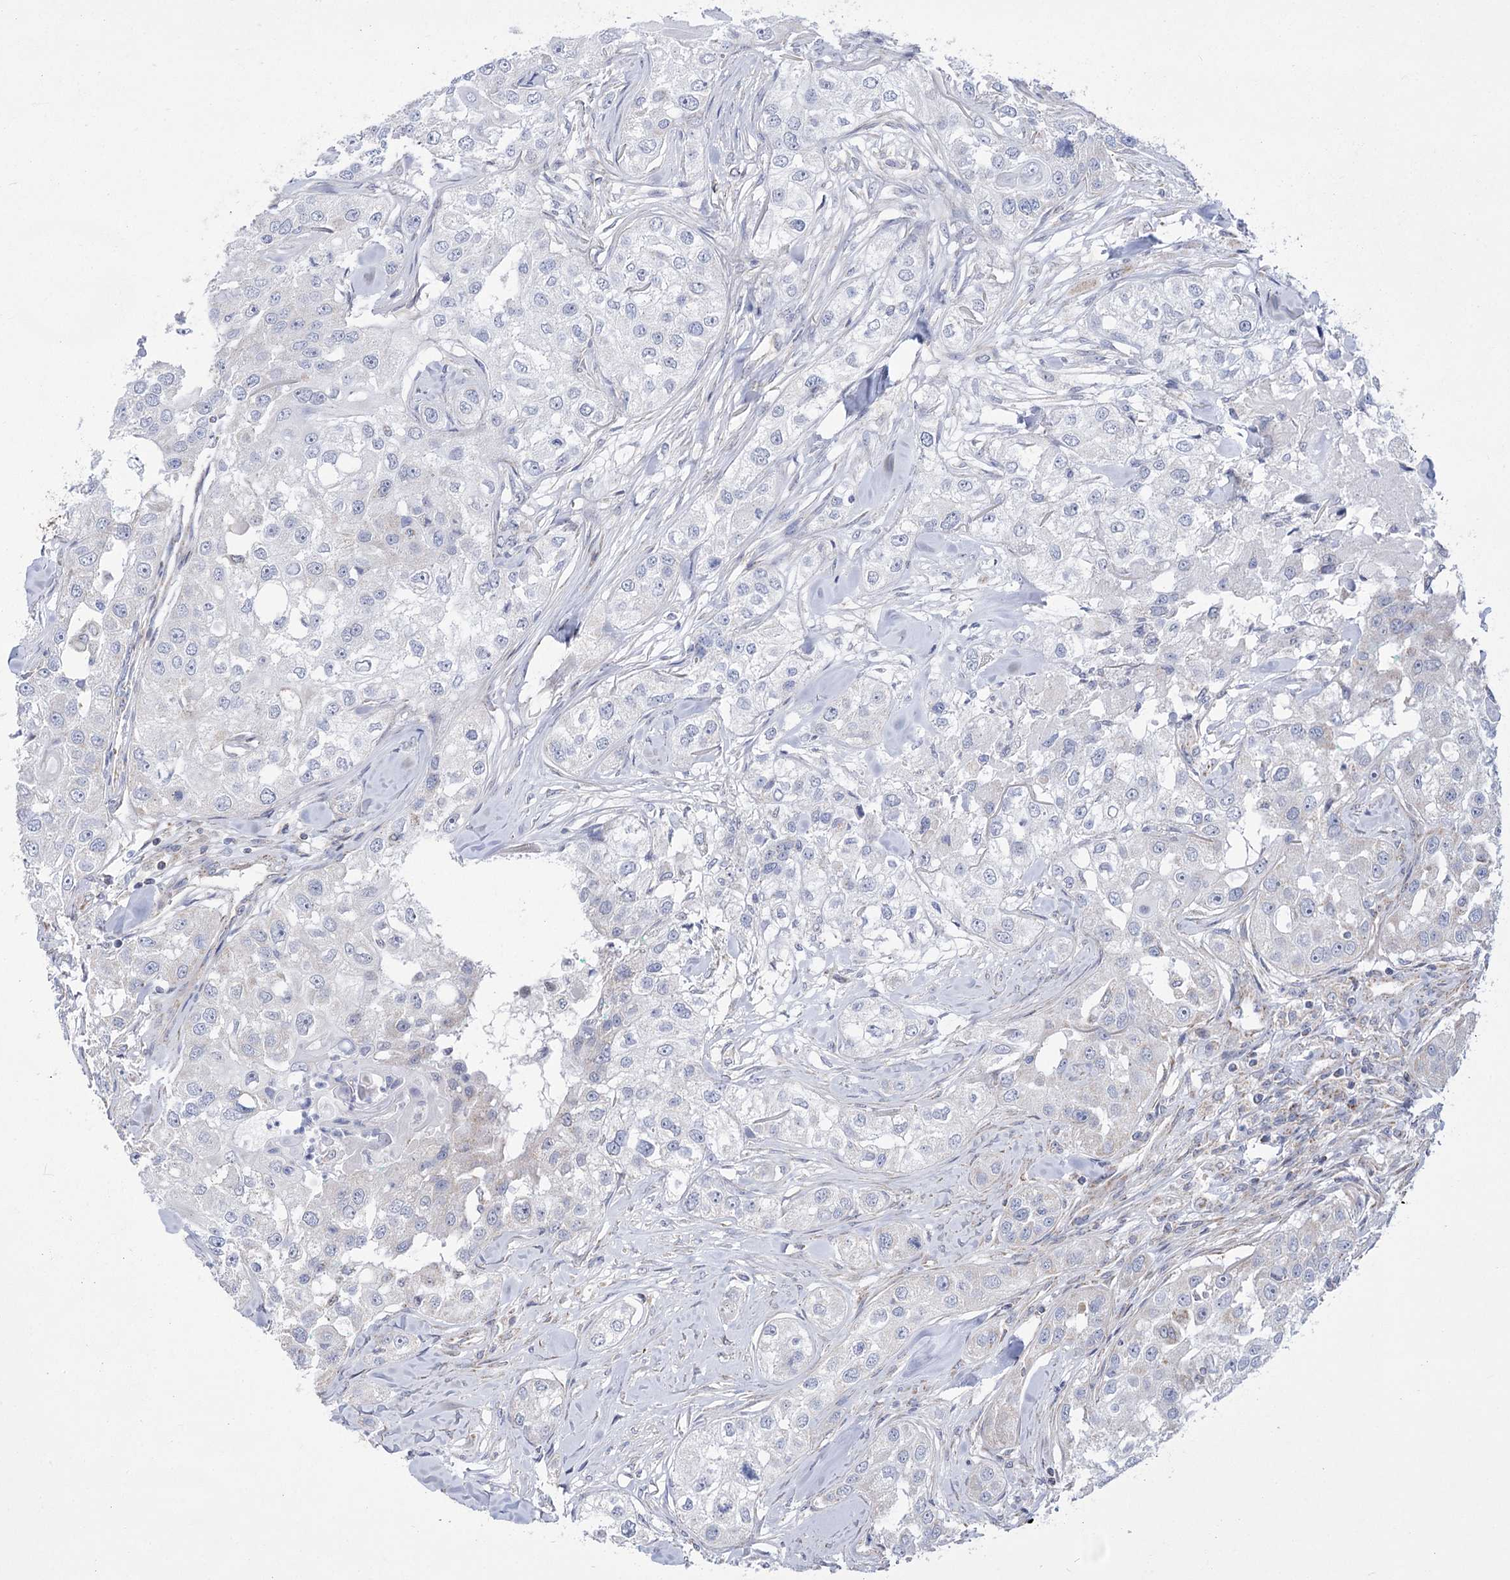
{"staining": {"intensity": "negative", "quantity": "none", "location": "none"}, "tissue": "head and neck cancer", "cell_type": "Tumor cells", "image_type": "cancer", "snomed": [{"axis": "morphology", "description": "Normal tissue, NOS"}, {"axis": "morphology", "description": "Squamous cell carcinoma, NOS"}, {"axis": "topography", "description": "Skeletal muscle"}, {"axis": "topography", "description": "Head-Neck"}], "caption": "DAB (3,3'-diaminobenzidine) immunohistochemical staining of human squamous cell carcinoma (head and neck) reveals no significant expression in tumor cells. Brightfield microscopy of immunohistochemistry stained with DAB (brown) and hematoxylin (blue), captured at high magnification.", "gene": "PDHB", "patient": {"sex": "male", "age": 51}}